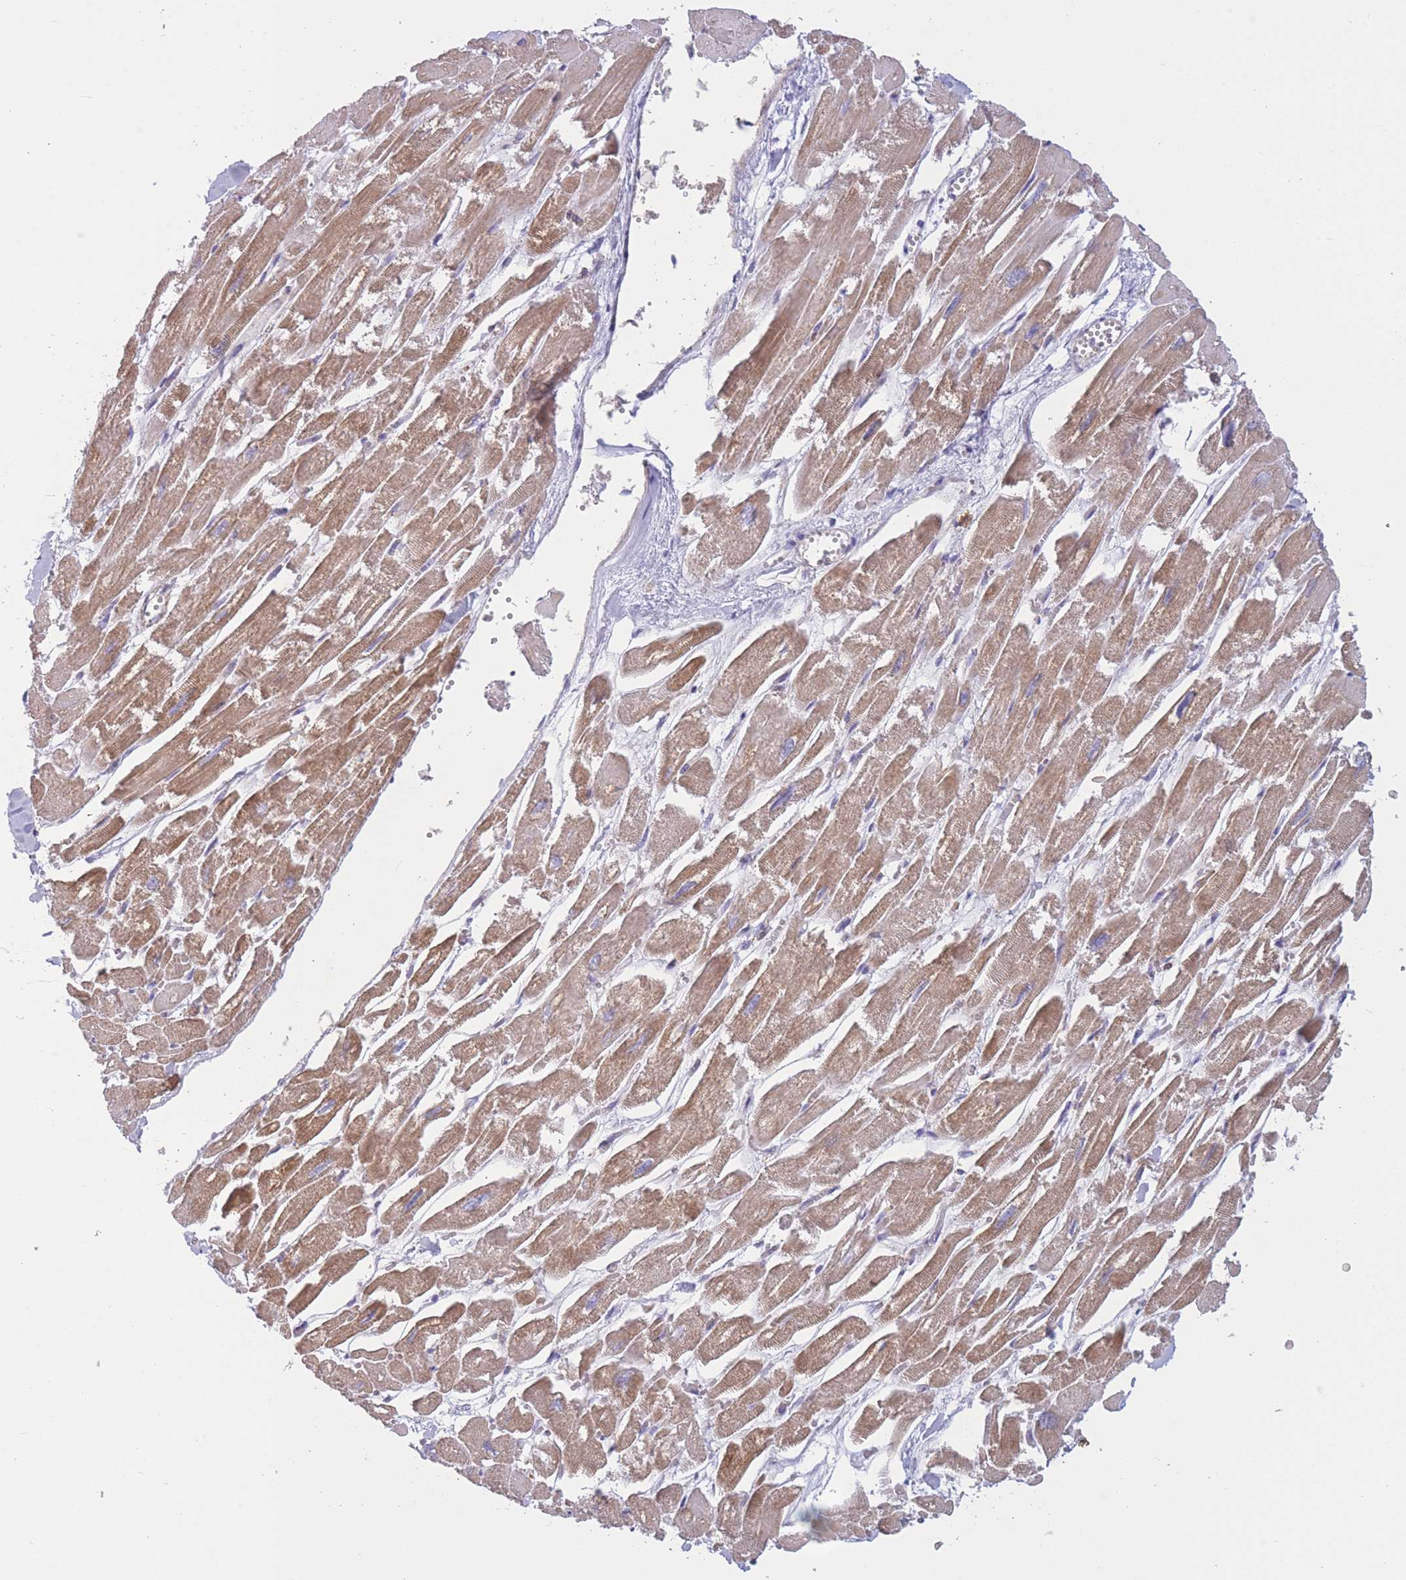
{"staining": {"intensity": "moderate", "quantity": ">75%", "location": "cytoplasmic/membranous"}, "tissue": "heart muscle", "cell_type": "Cardiomyocytes", "image_type": "normal", "snomed": [{"axis": "morphology", "description": "Normal tissue, NOS"}, {"axis": "topography", "description": "Heart"}], "caption": "Cardiomyocytes demonstrate medium levels of moderate cytoplasmic/membranous positivity in about >75% of cells in unremarkable heart muscle. (Brightfield microscopy of DAB IHC at high magnification).", "gene": "PDHA1", "patient": {"sex": "male", "age": 54}}